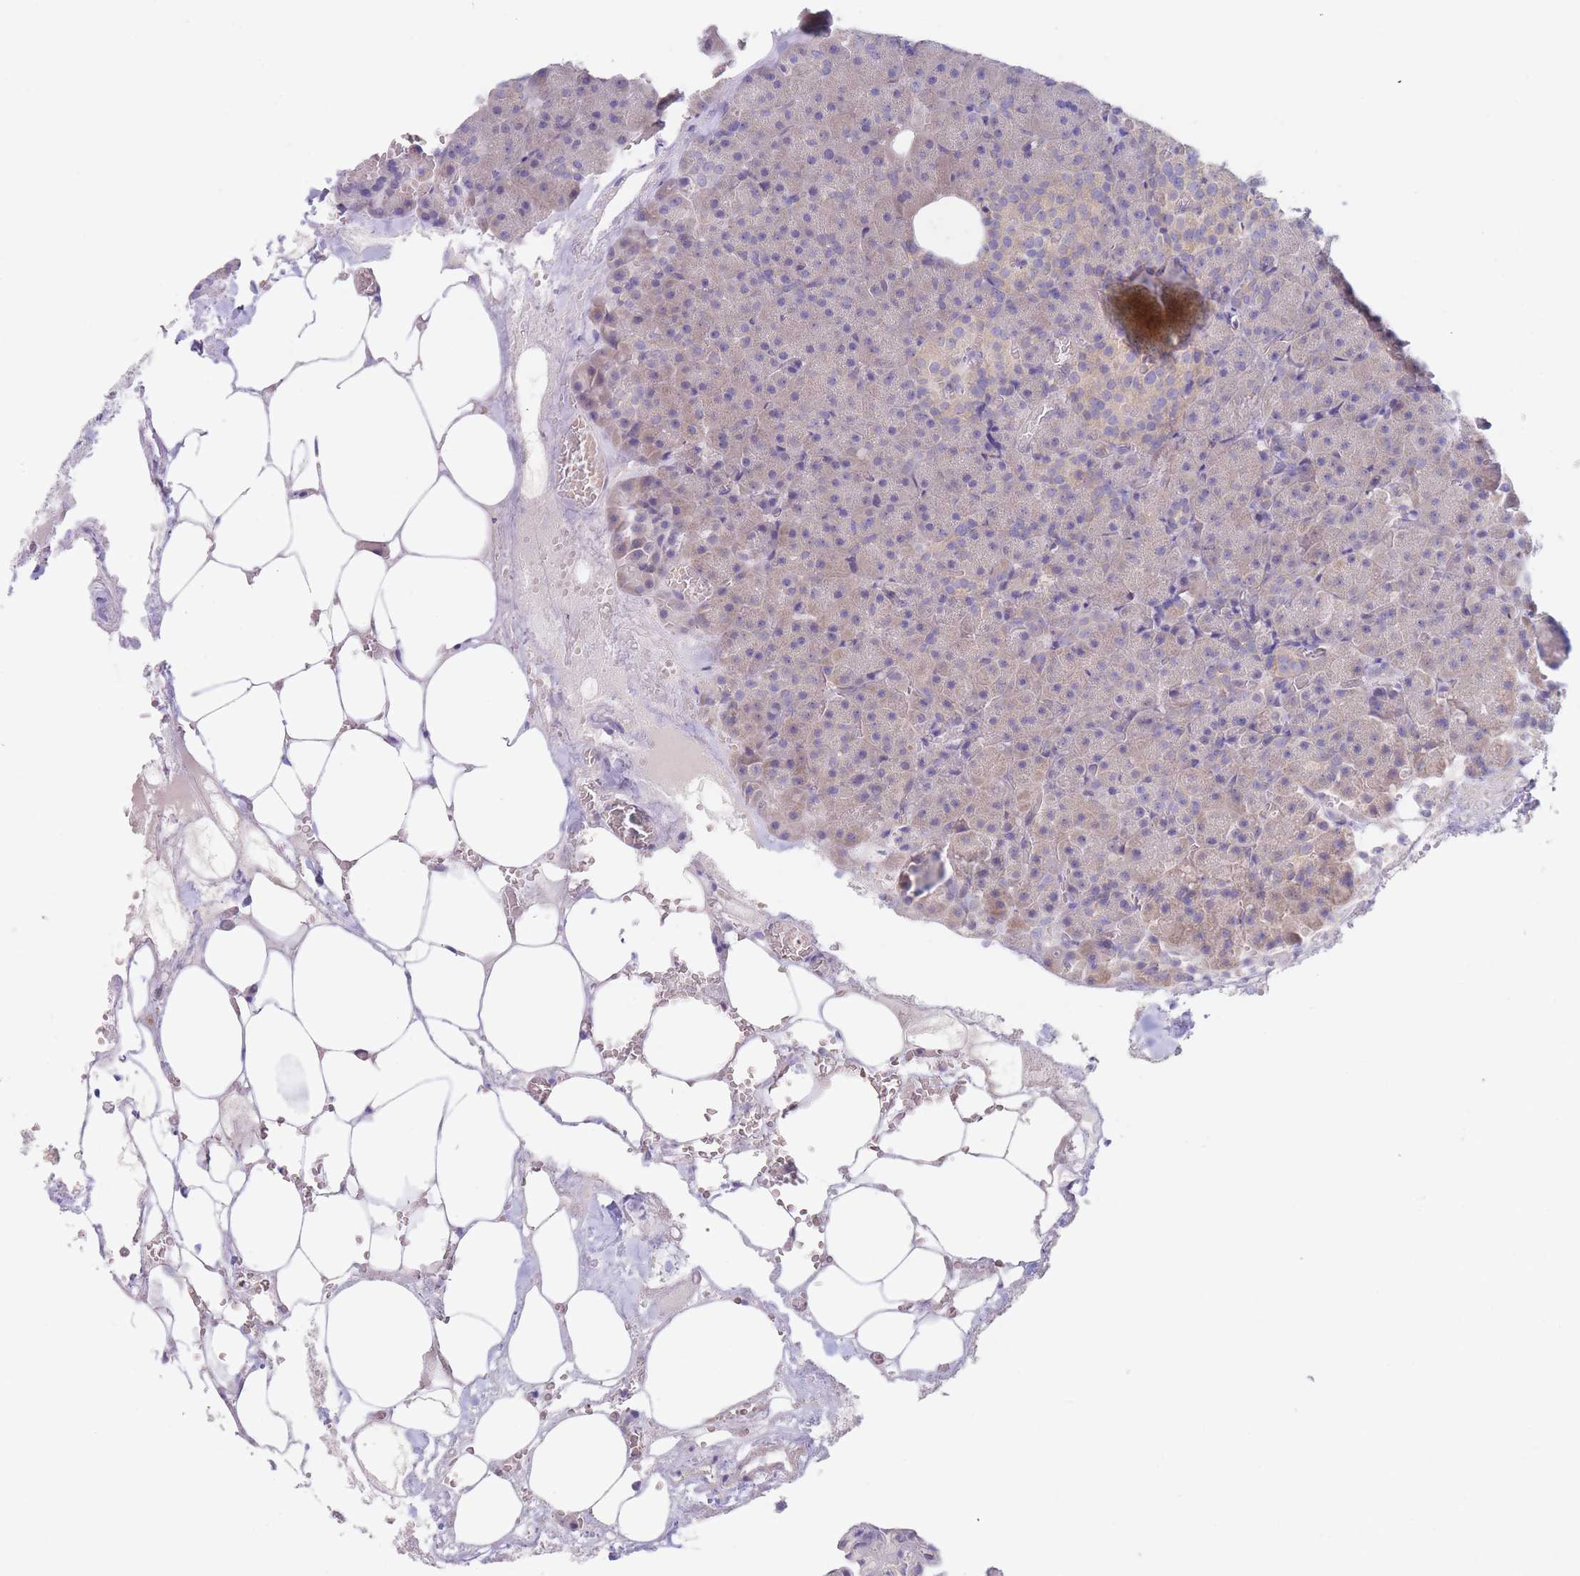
{"staining": {"intensity": "weak", "quantity": "25%-75%", "location": "cytoplasmic/membranous"}, "tissue": "pancreas", "cell_type": "Exocrine glandular cells", "image_type": "normal", "snomed": [{"axis": "morphology", "description": "Normal tissue, NOS"}, {"axis": "topography", "description": "Pancreas"}], "caption": "Protein expression analysis of normal human pancreas reveals weak cytoplasmic/membranous positivity in approximately 25%-75% of exocrine glandular cells. (DAB IHC with brightfield microscopy, high magnification).", "gene": "ZNF281", "patient": {"sex": "female", "age": 74}}